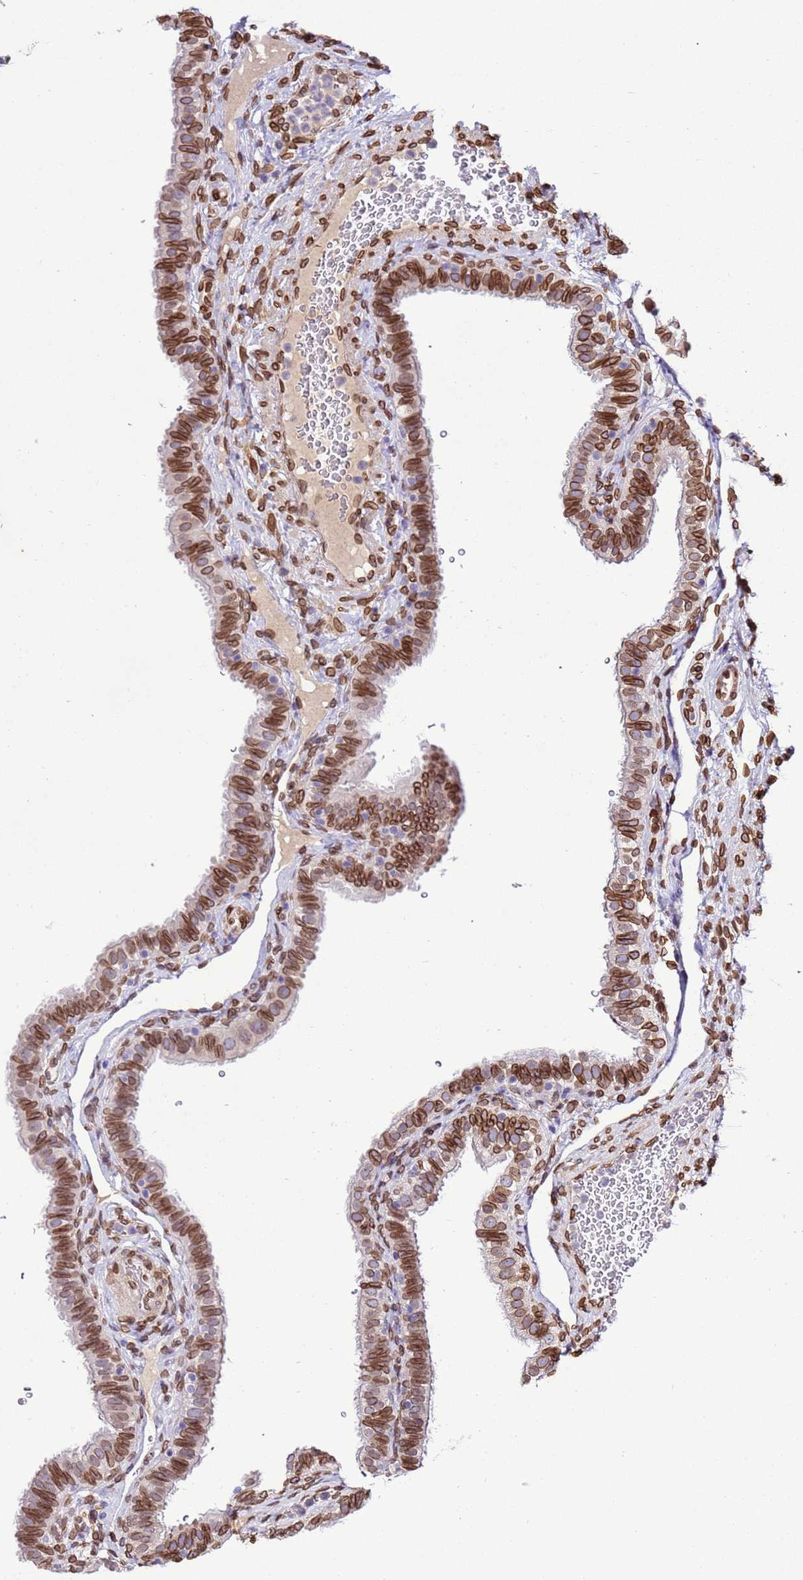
{"staining": {"intensity": "strong", "quantity": ">75%", "location": "cytoplasmic/membranous,nuclear"}, "tissue": "fallopian tube", "cell_type": "Glandular cells", "image_type": "normal", "snomed": [{"axis": "morphology", "description": "Normal tissue, NOS"}, {"axis": "topography", "description": "Fallopian tube"}], "caption": "High-power microscopy captured an immunohistochemistry image of unremarkable fallopian tube, revealing strong cytoplasmic/membranous,nuclear expression in approximately >75% of glandular cells. The staining is performed using DAB (3,3'-diaminobenzidine) brown chromogen to label protein expression. The nuclei are counter-stained blue using hematoxylin.", "gene": "TMEM47", "patient": {"sex": "female", "age": 41}}